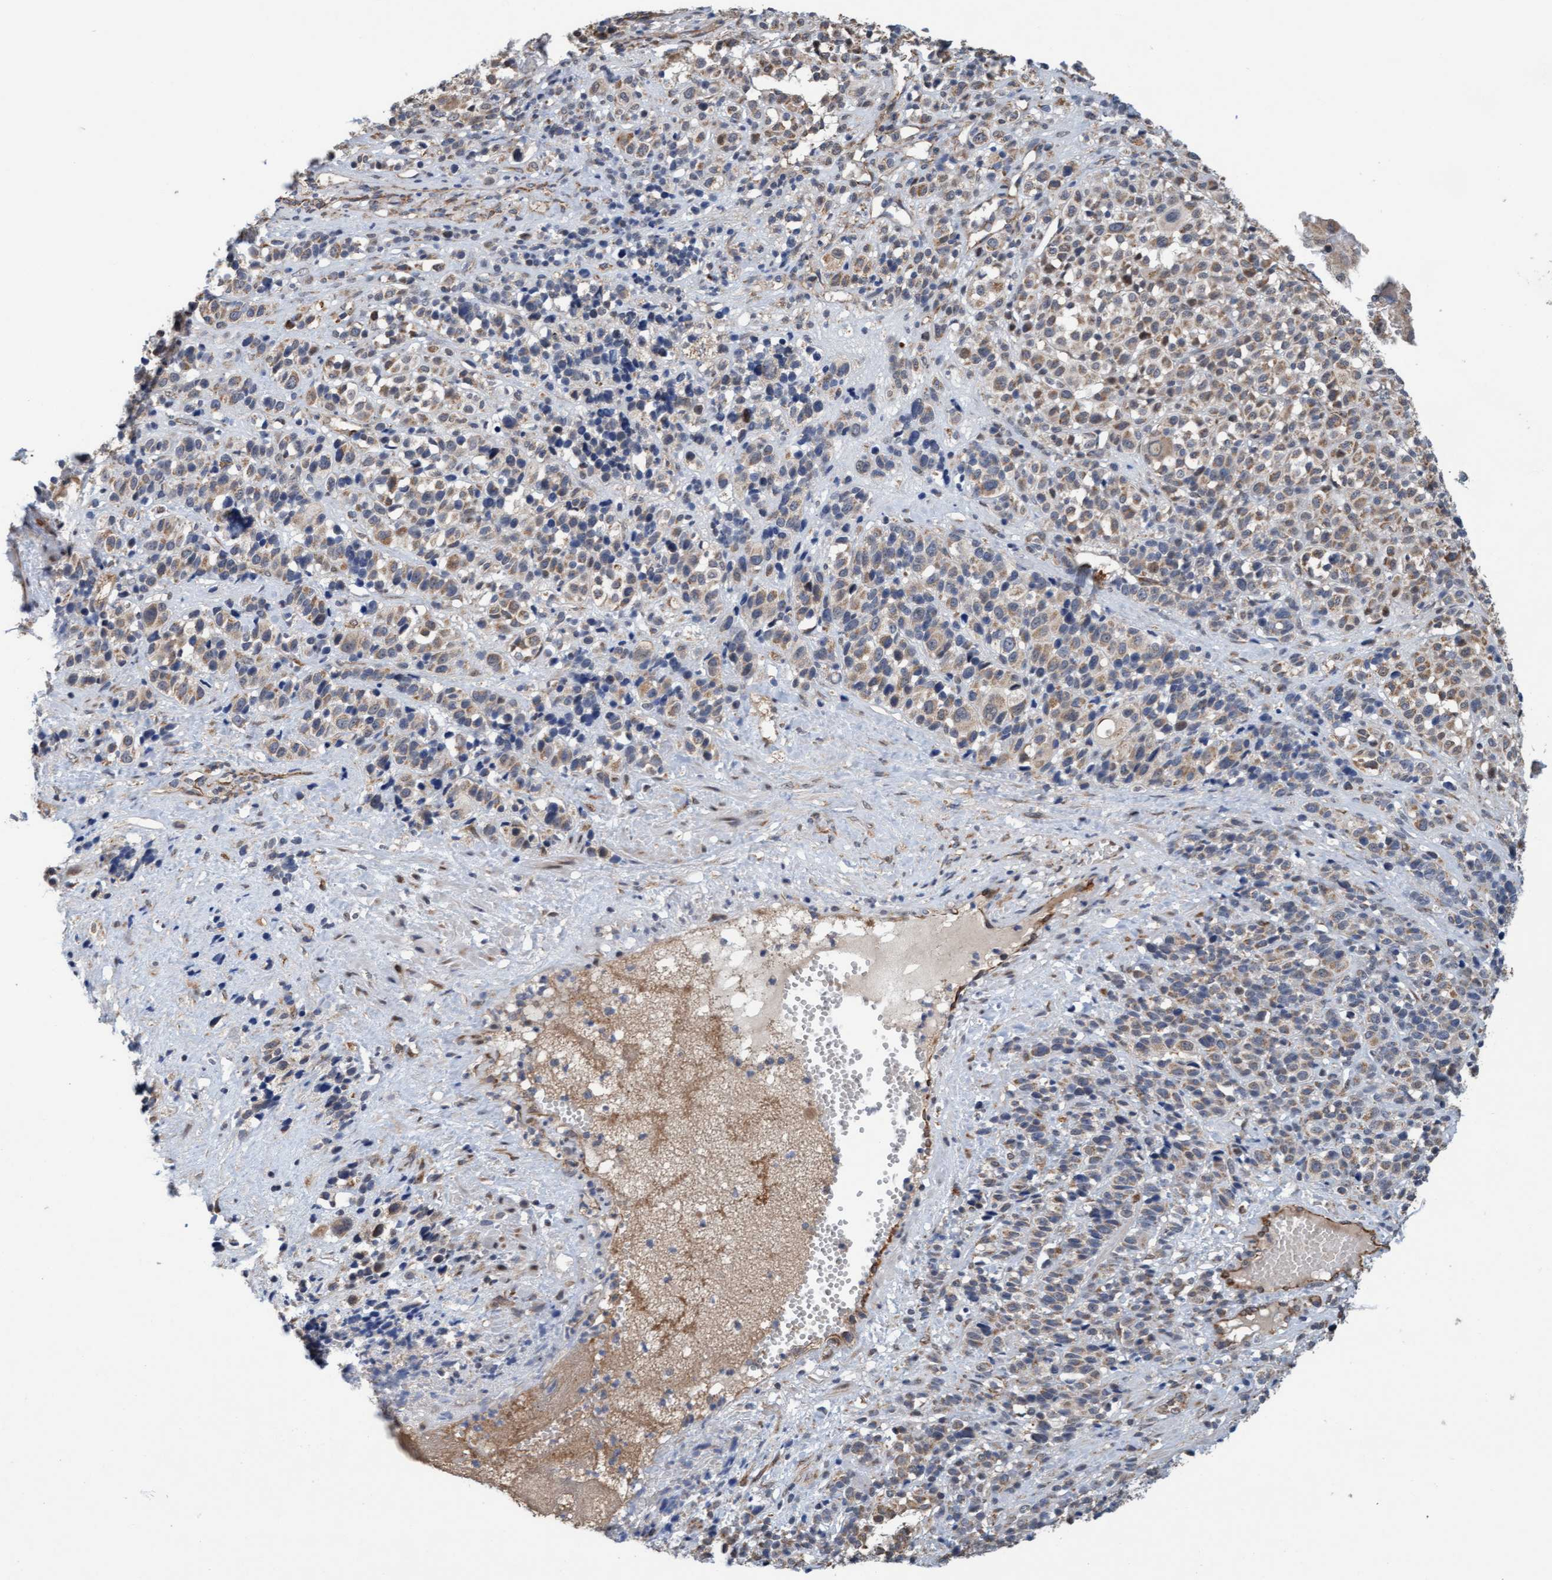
{"staining": {"intensity": "weak", "quantity": "25%-75%", "location": "cytoplasmic/membranous"}, "tissue": "melanoma", "cell_type": "Tumor cells", "image_type": "cancer", "snomed": [{"axis": "morphology", "description": "Malignant melanoma, Metastatic site"}, {"axis": "topography", "description": "Skin"}], "caption": "This is a histology image of immunohistochemistry staining of malignant melanoma (metastatic site), which shows weak positivity in the cytoplasmic/membranous of tumor cells.", "gene": "ZNF566", "patient": {"sex": "female", "age": 74}}